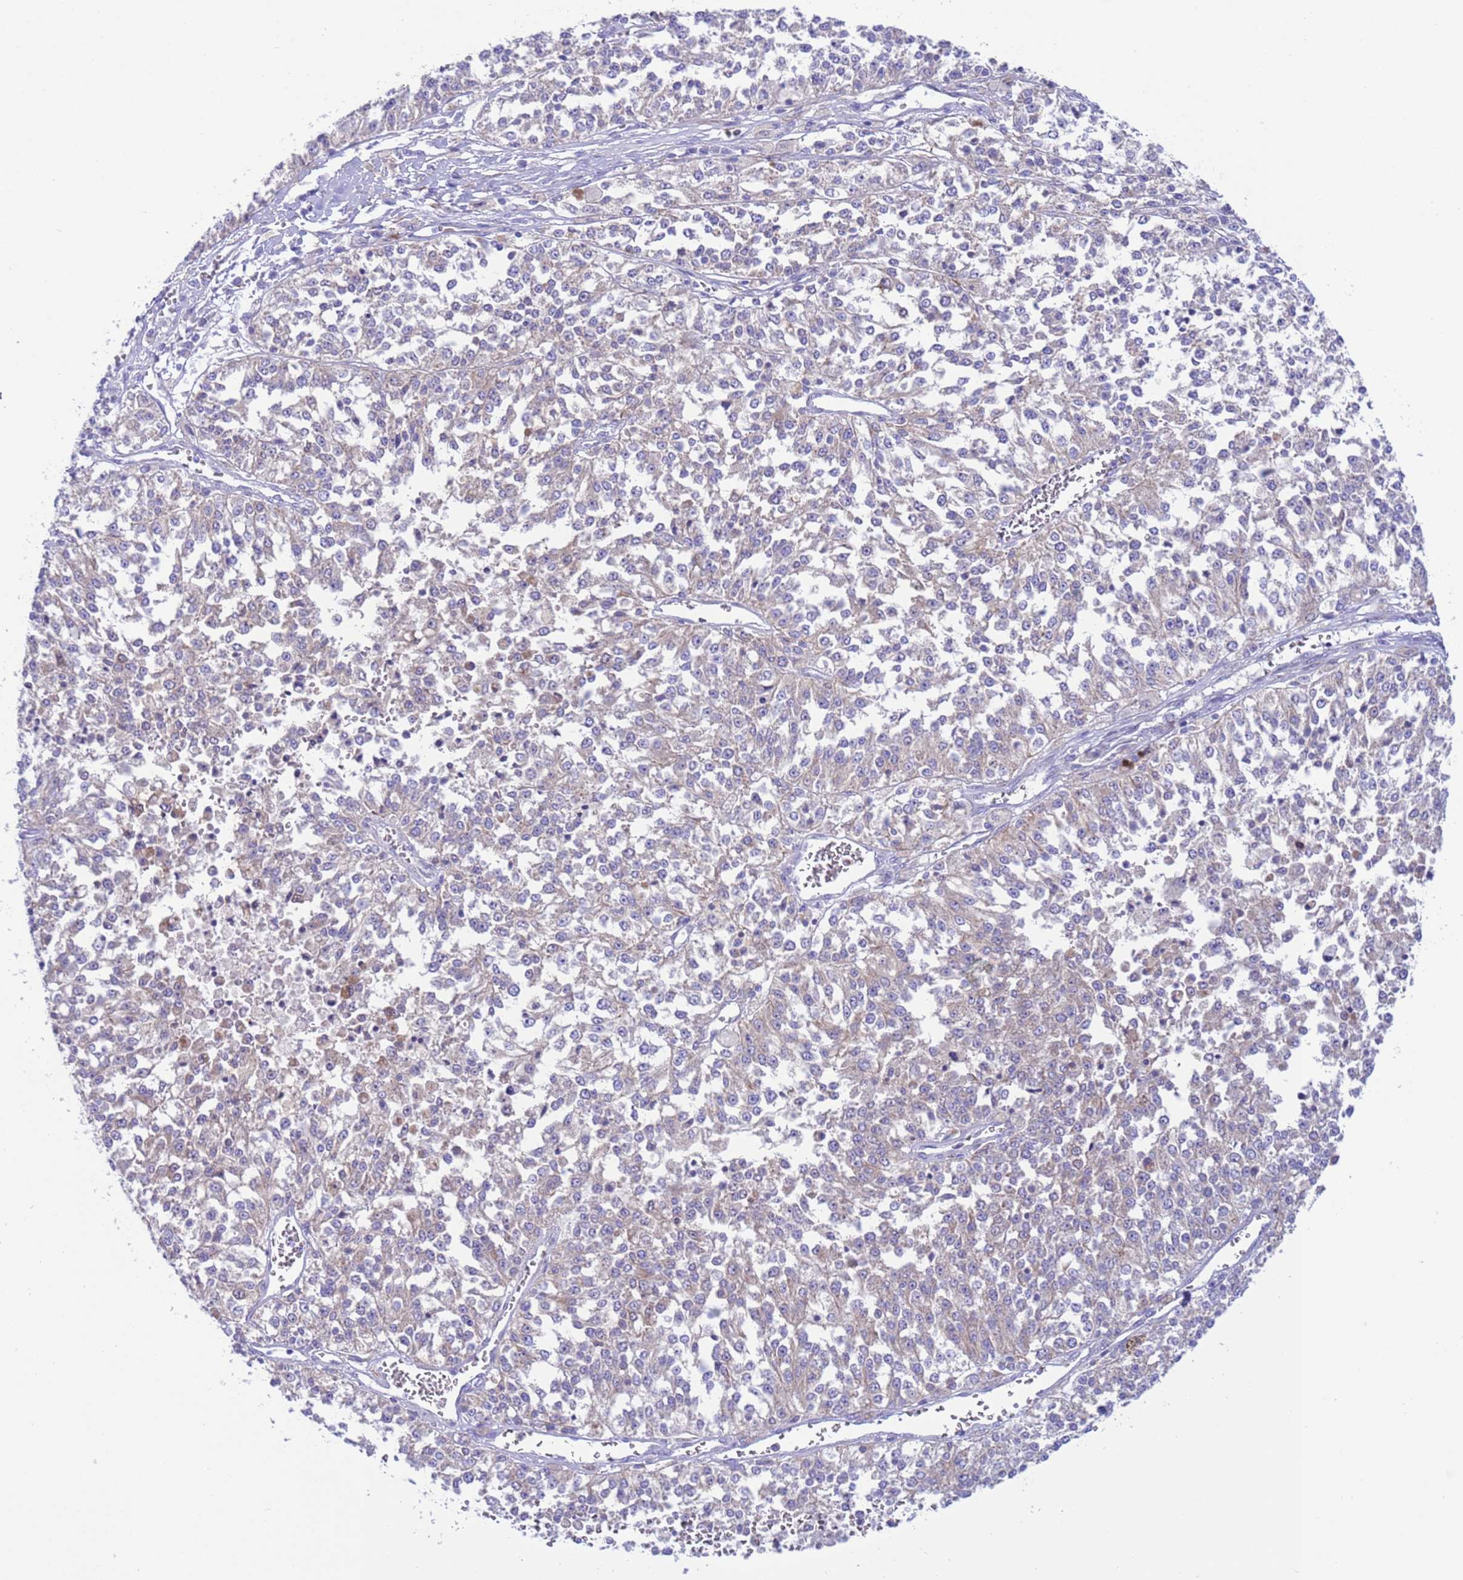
{"staining": {"intensity": "weak", "quantity": "<25%", "location": "cytoplasmic/membranous"}, "tissue": "melanoma", "cell_type": "Tumor cells", "image_type": "cancer", "snomed": [{"axis": "morphology", "description": "Malignant melanoma, NOS"}, {"axis": "topography", "description": "Skin"}], "caption": "A high-resolution micrograph shows immunohistochemistry (IHC) staining of melanoma, which shows no significant positivity in tumor cells.", "gene": "C6orf47", "patient": {"sex": "female", "age": 64}}